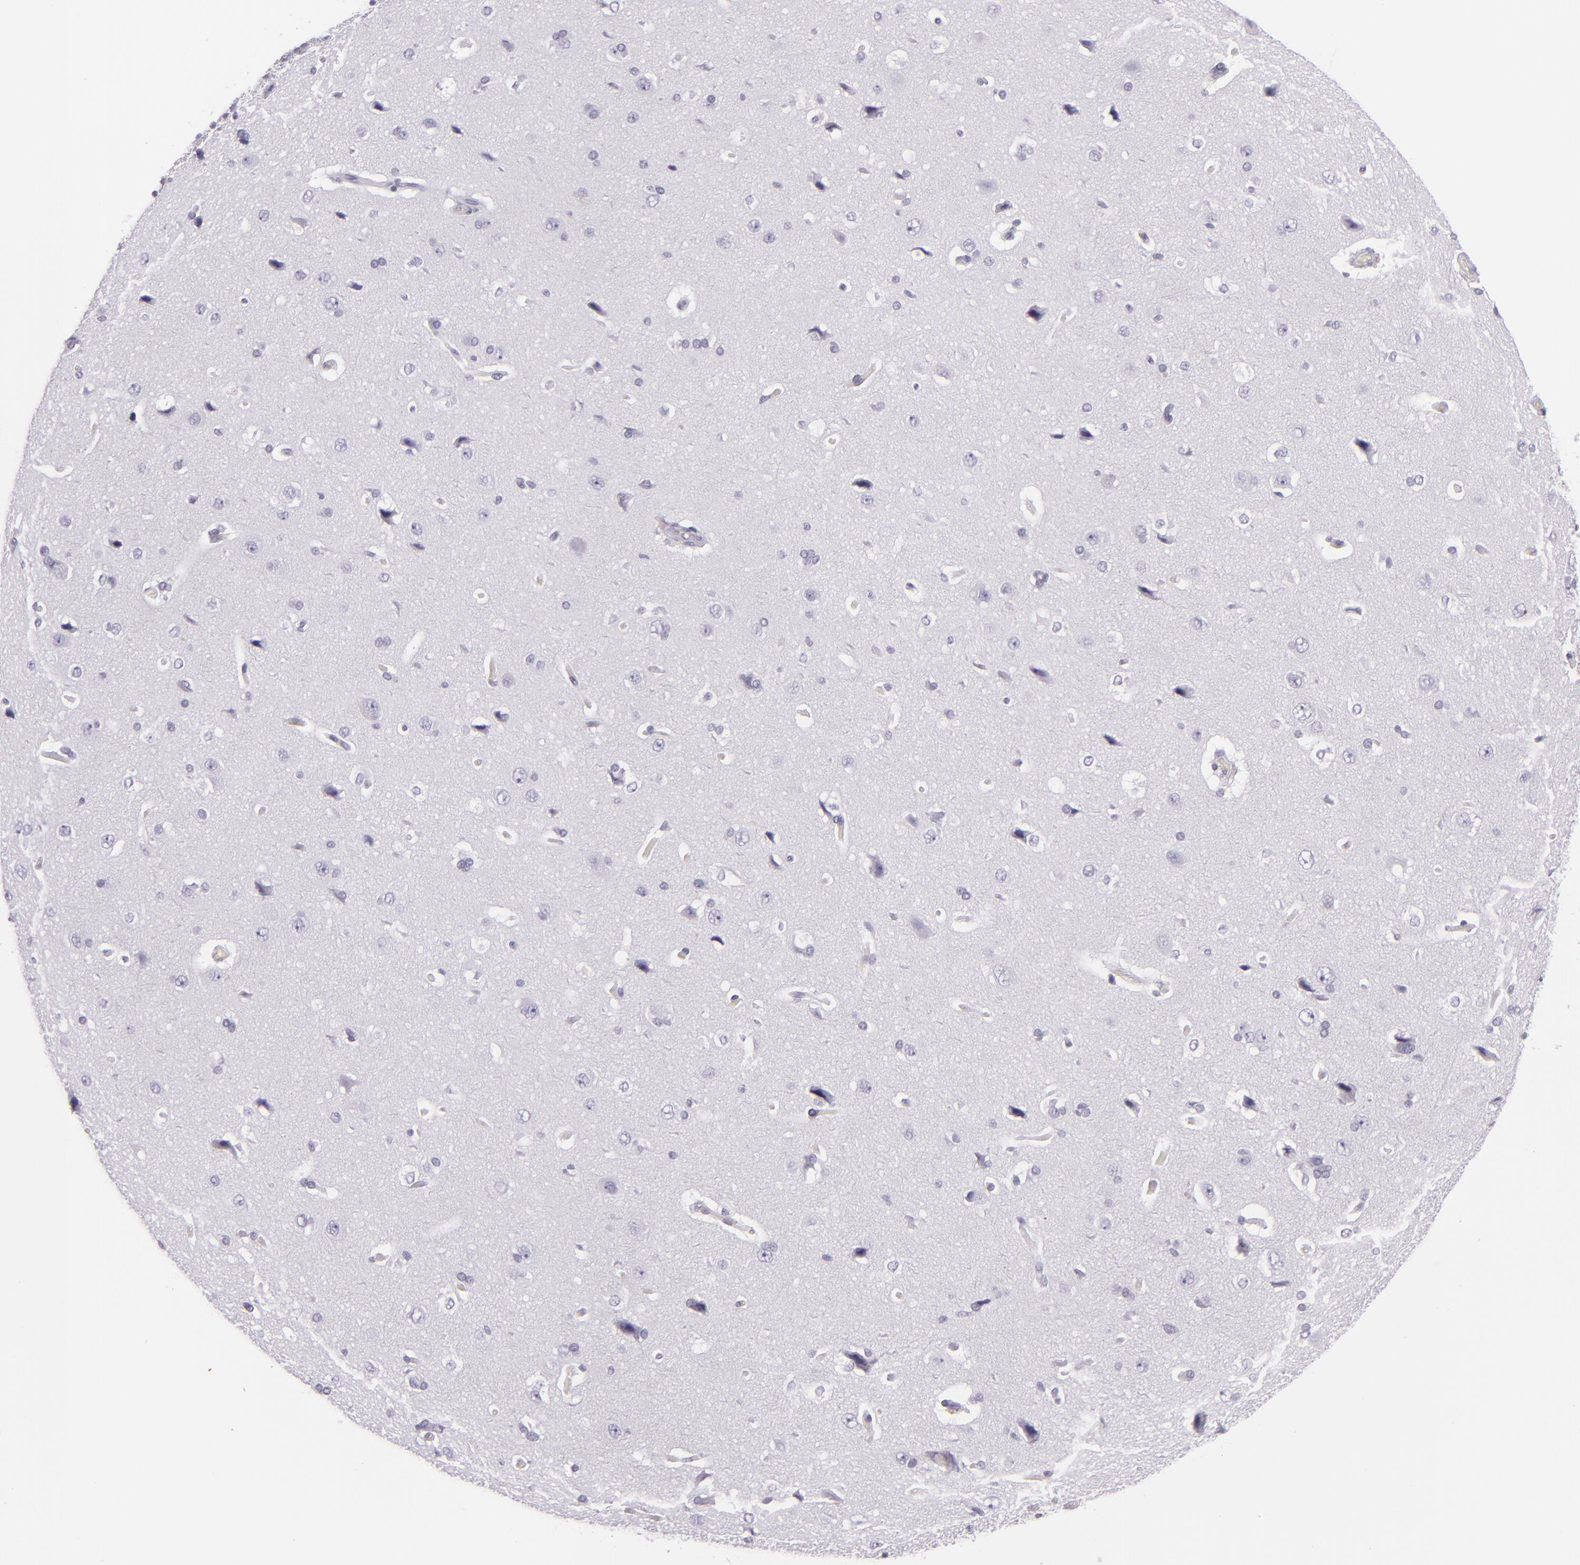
{"staining": {"intensity": "negative", "quantity": "none", "location": "none"}, "tissue": "cerebral cortex", "cell_type": "Endothelial cells", "image_type": "normal", "snomed": [{"axis": "morphology", "description": "Normal tissue, NOS"}, {"axis": "topography", "description": "Cerebral cortex"}], "caption": "Immunohistochemical staining of normal human cerebral cortex exhibits no significant expression in endothelial cells. (DAB (3,3'-diaminobenzidine) IHC with hematoxylin counter stain).", "gene": "MCM3", "patient": {"sex": "female", "age": 45}}